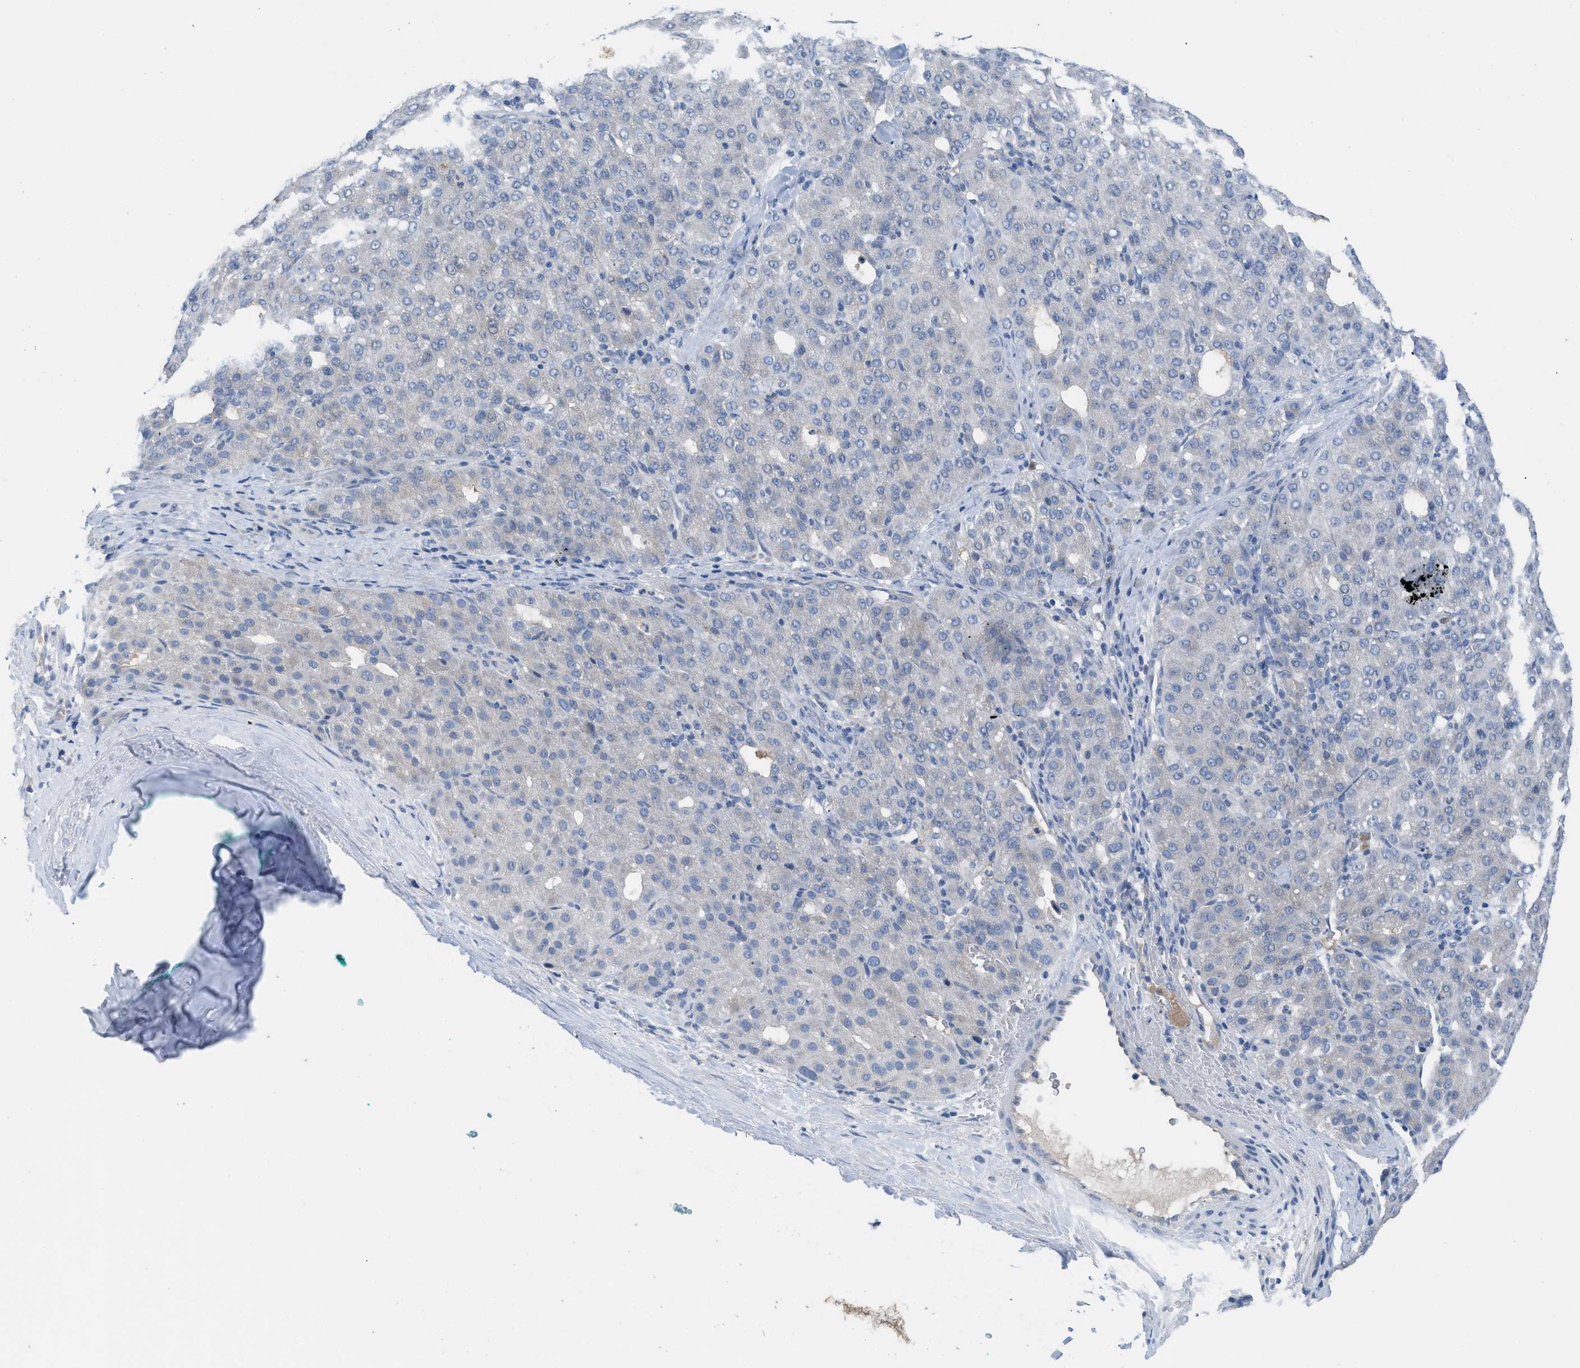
{"staining": {"intensity": "negative", "quantity": "none", "location": "none"}, "tissue": "liver cancer", "cell_type": "Tumor cells", "image_type": "cancer", "snomed": [{"axis": "morphology", "description": "Carcinoma, Hepatocellular, NOS"}, {"axis": "topography", "description": "Liver"}], "caption": "The photomicrograph reveals no staining of tumor cells in liver cancer (hepatocellular carcinoma).", "gene": "HPX", "patient": {"sex": "male", "age": 65}}